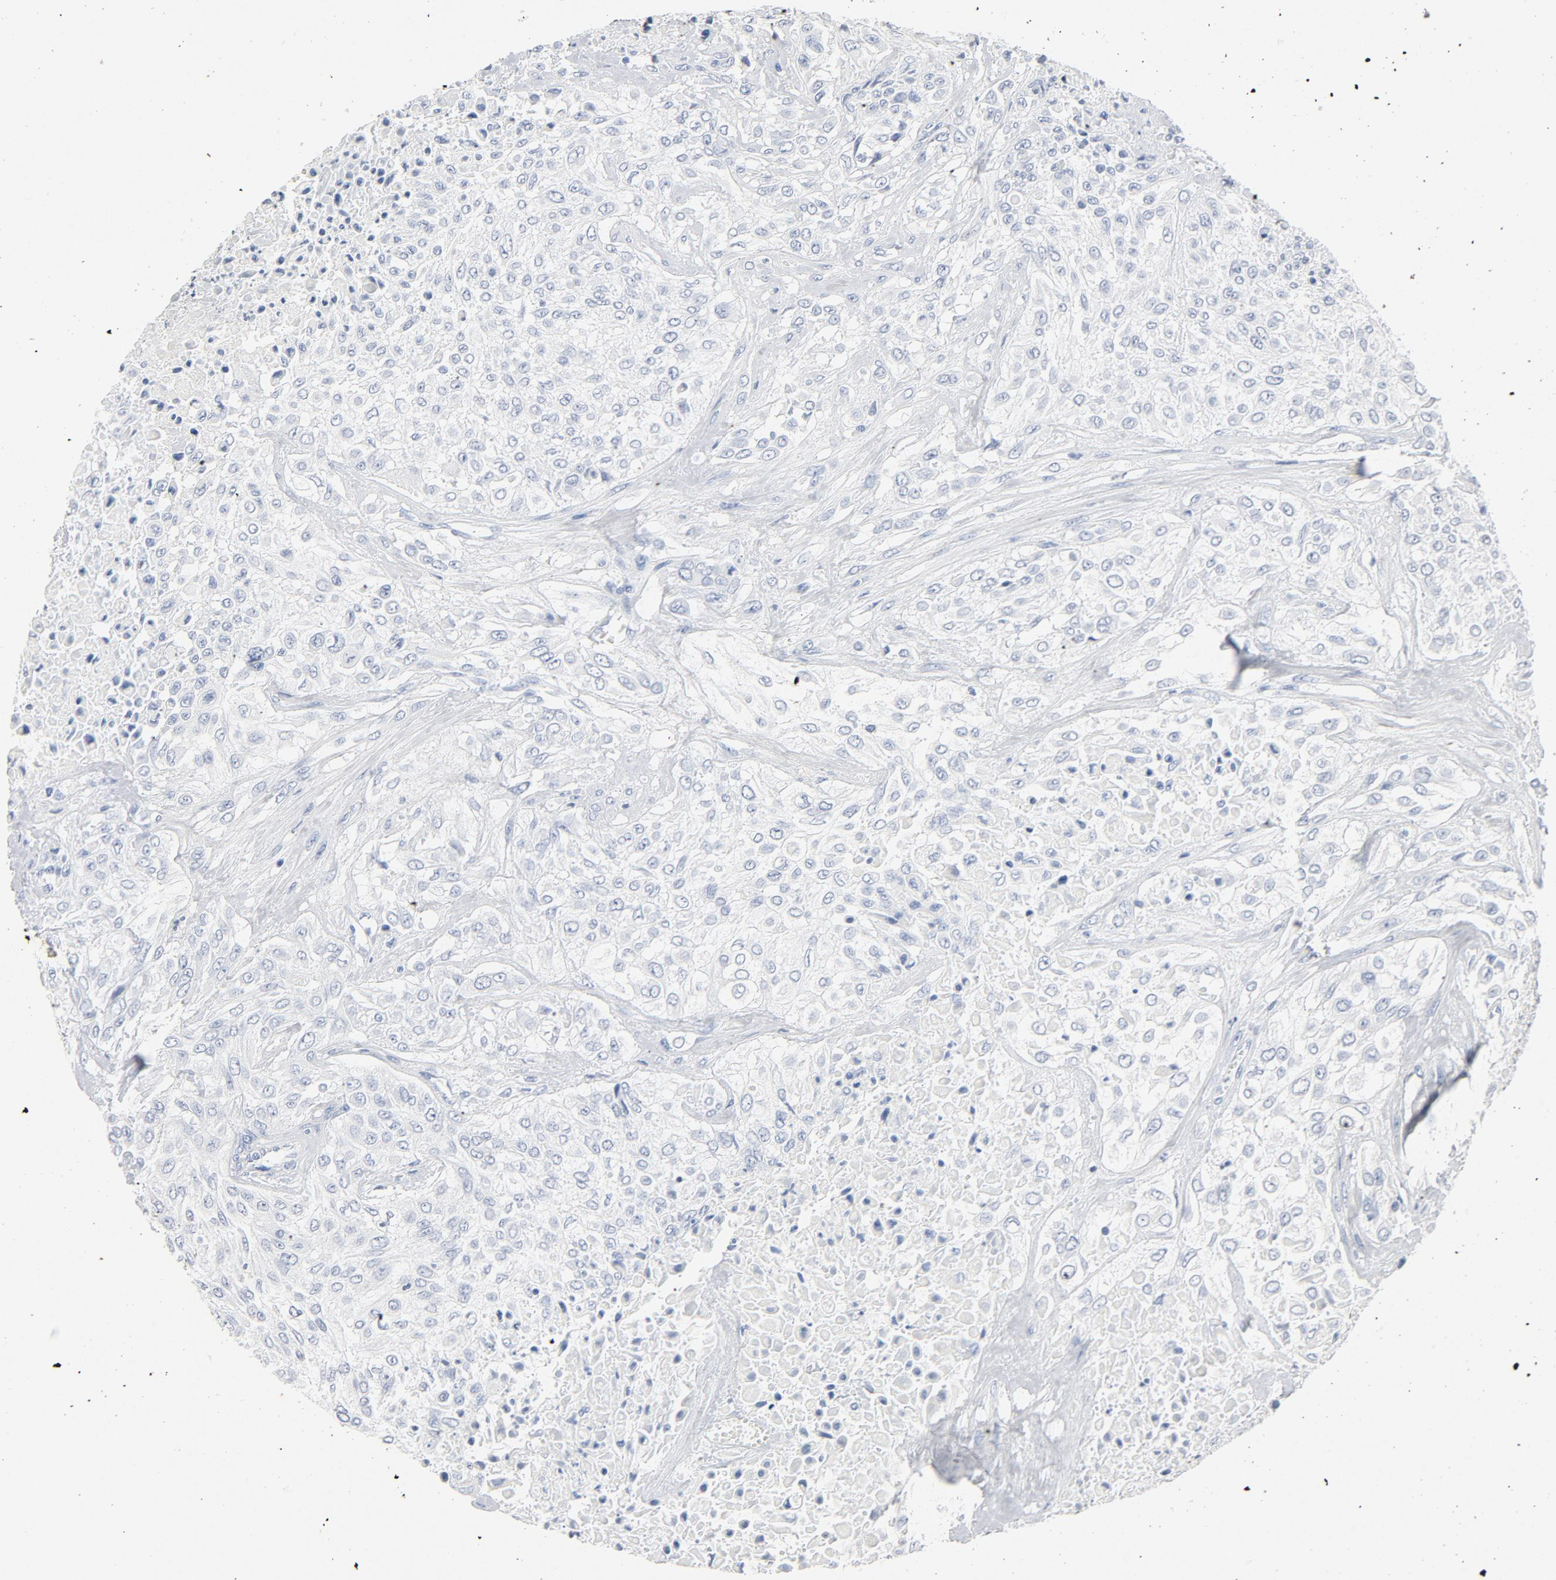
{"staining": {"intensity": "negative", "quantity": "none", "location": "none"}, "tissue": "urothelial cancer", "cell_type": "Tumor cells", "image_type": "cancer", "snomed": [{"axis": "morphology", "description": "Urothelial carcinoma, High grade"}, {"axis": "topography", "description": "Urinary bladder"}], "caption": "Immunohistochemistry (IHC) photomicrograph of urothelial carcinoma (high-grade) stained for a protein (brown), which exhibits no staining in tumor cells.", "gene": "PTPRB", "patient": {"sex": "male", "age": 57}}